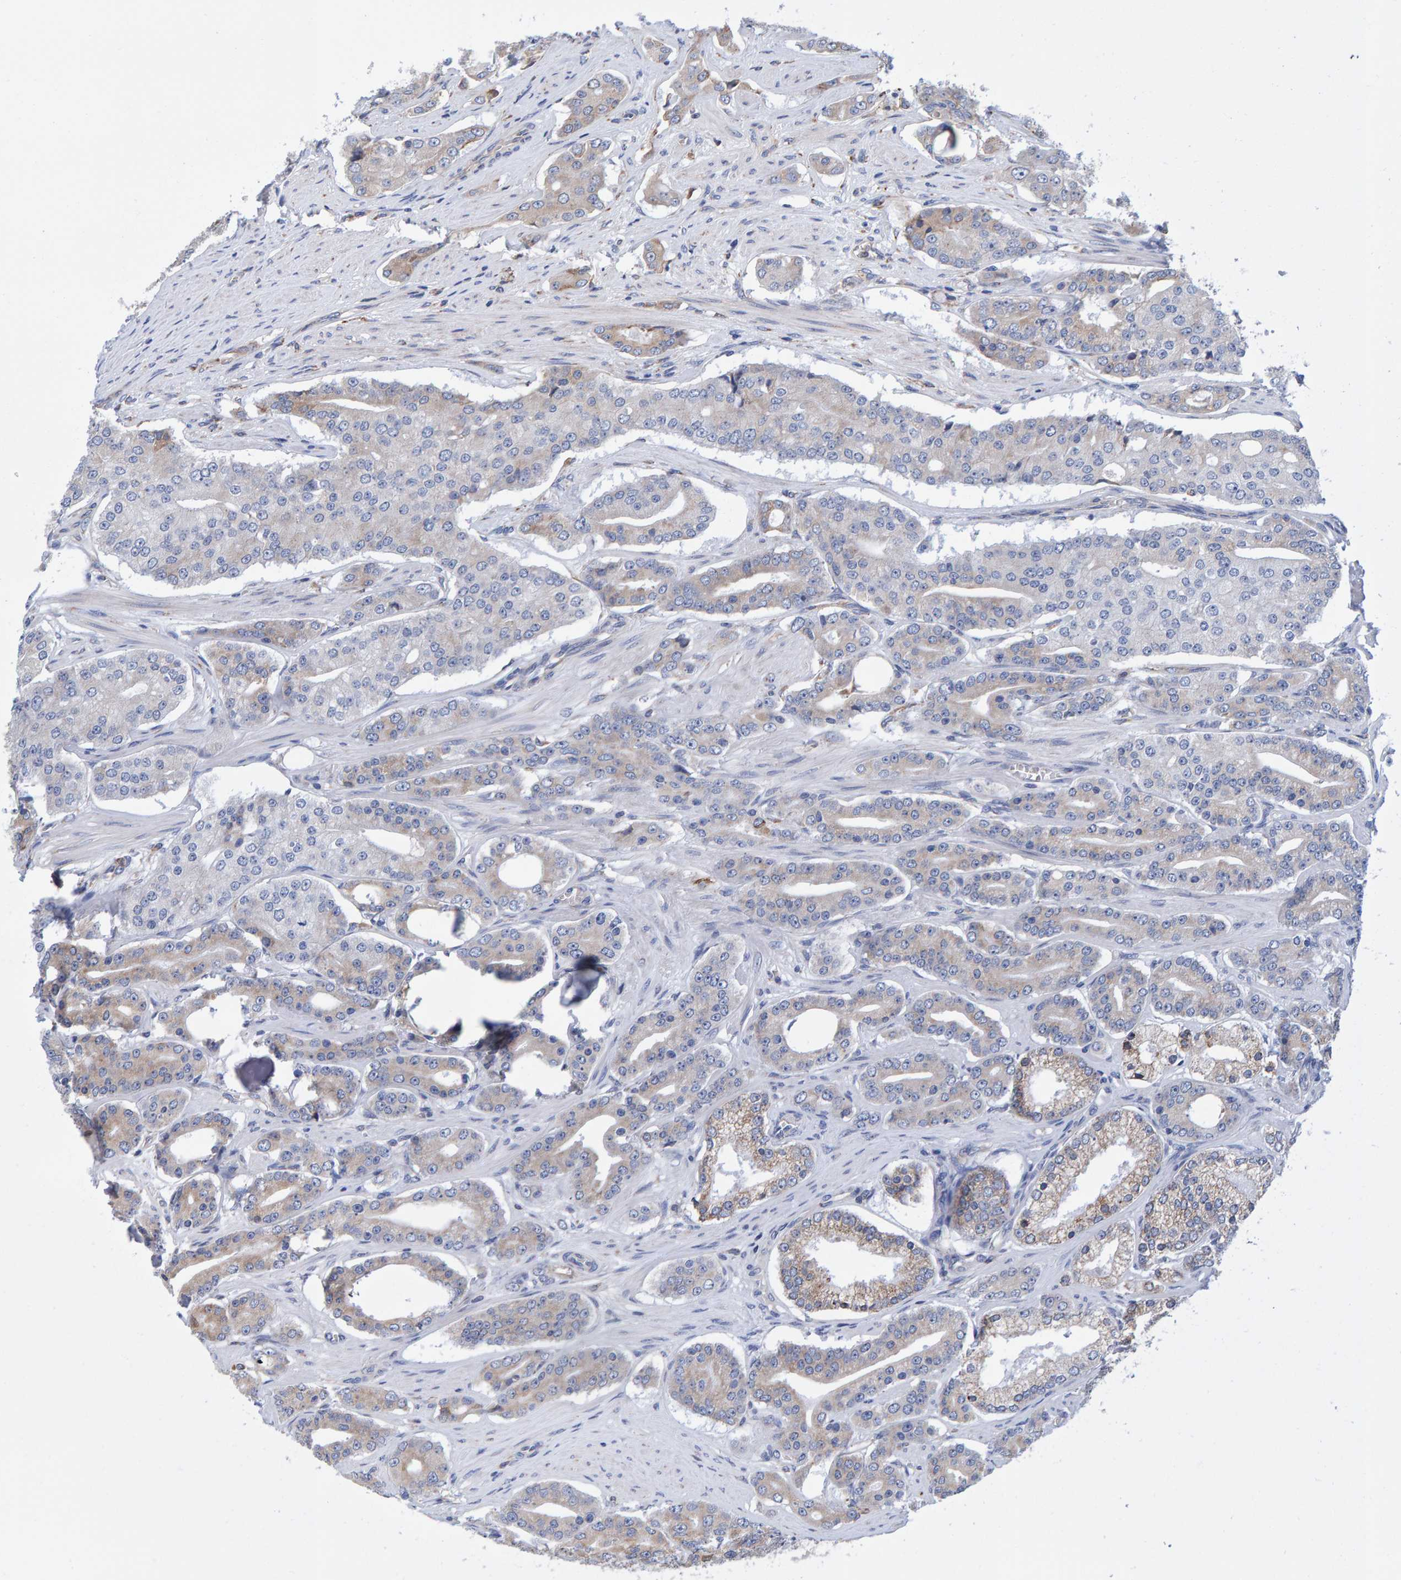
{"staining": {"intensity": "weak", "quantity": "25%-75%", "location": "cytoplasmic/membranous"}, "tissue": "prostate cancer", "cell_type": "Tumor cells", "image_type": "cancer", "snomed": [{"axis": "morphology", "description": "Adenocarcinoma, High grade"}, {"axis": "topography", "description": "Prostate"}], "caption": "The photomicrograph exhibits staining of adenocarcinoma (high-grade) (prostate), revealing weak cytoplasmic/membranous protein staining (brown color) within tumor cells.", "gene": "SGPL1", "patient": {"sex": "male", "age": 71}}